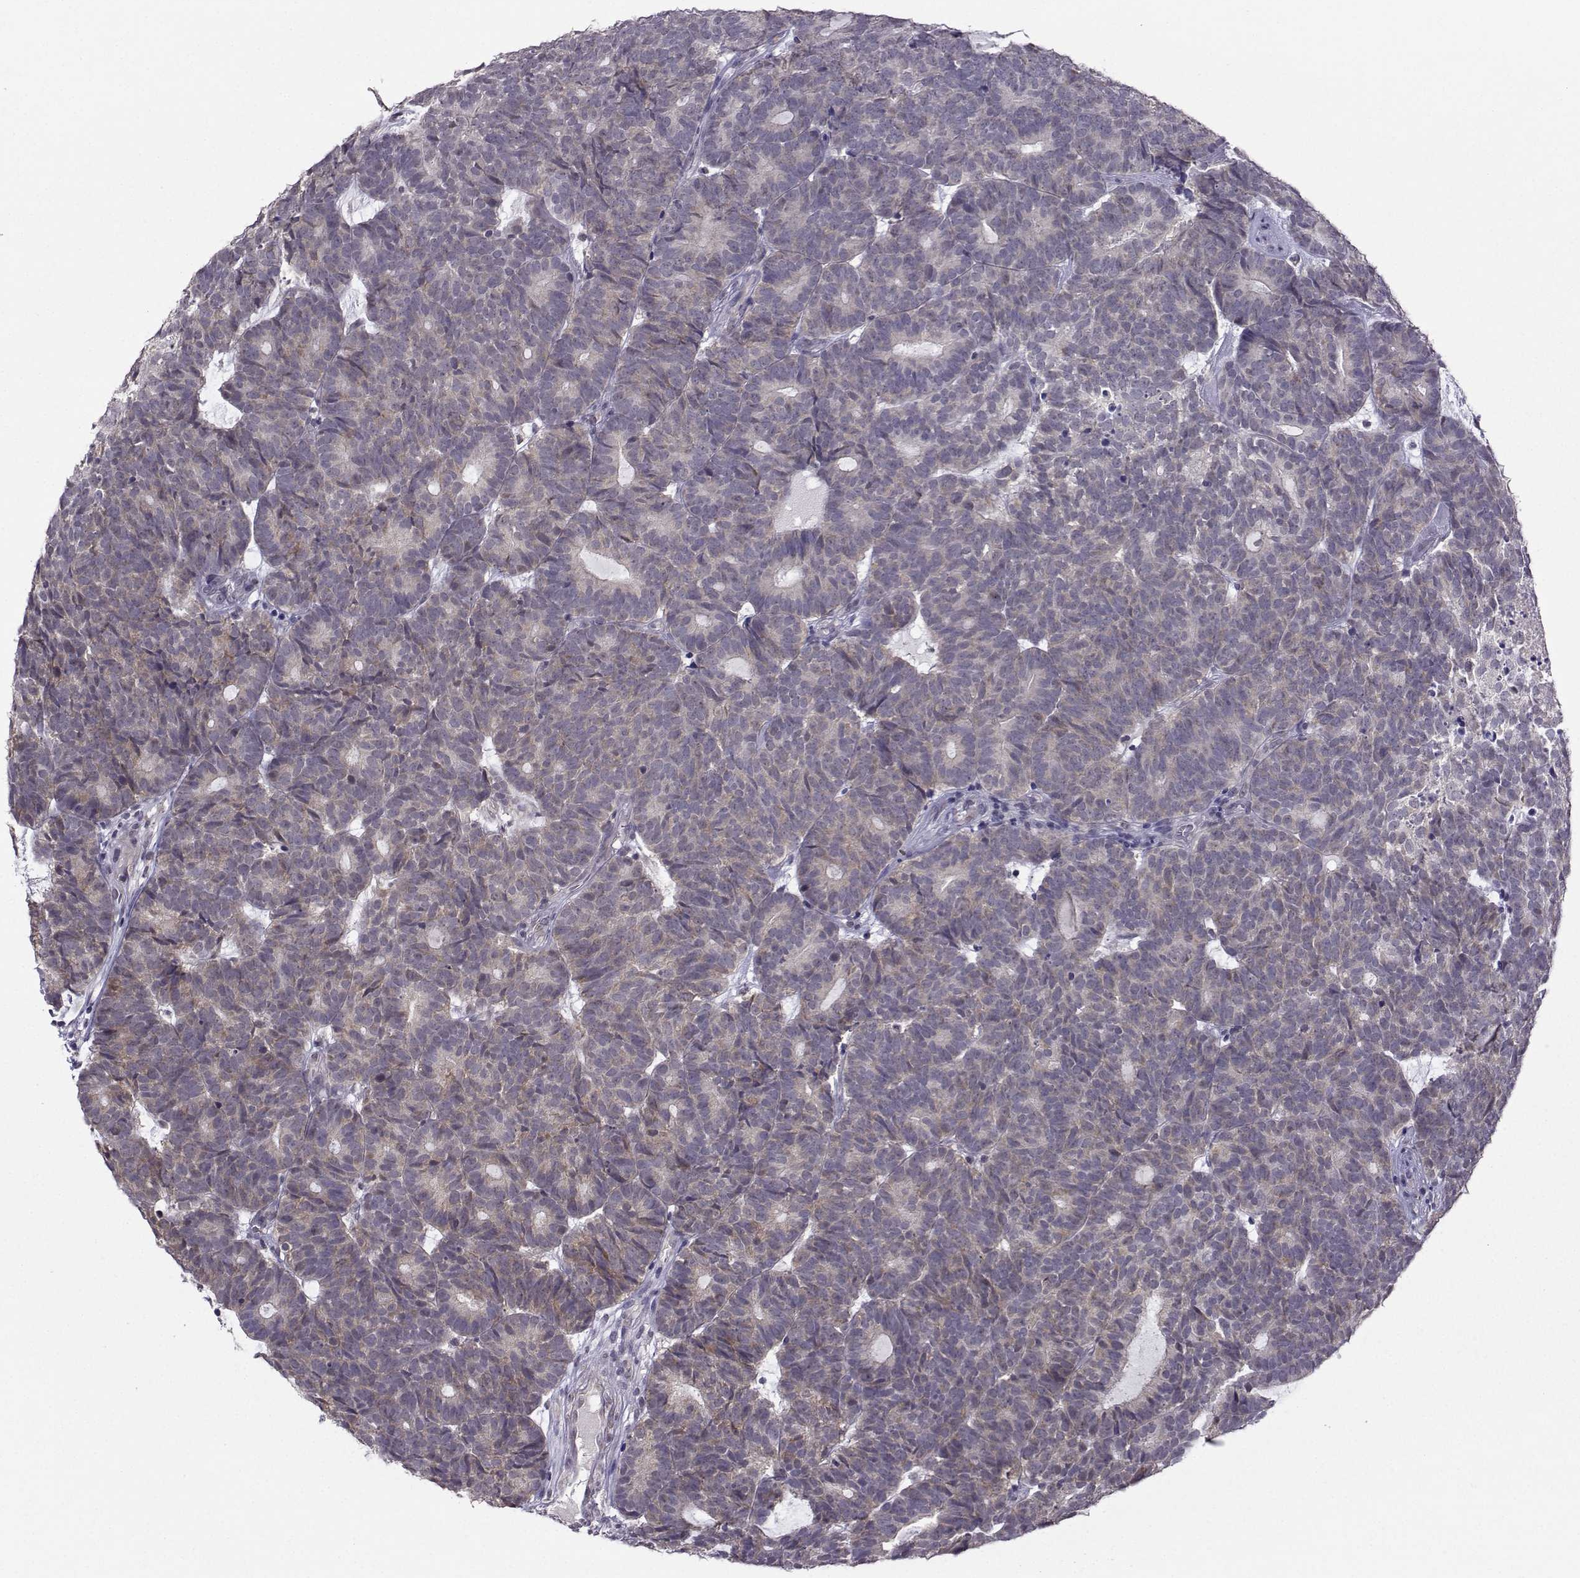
{"staining": {"intensity": "weak", "quantity": ">75%", "location": "cytoplasmic/membranous"}, "tissue": "head and neck cancer", "cell_type": "Tumor cells", "image_type": "cancer", "snomed": [{"axis": "morphology", "description": "Adenocarcinoma, NOS"}, {"axis": "topography", "description": "Head-Neck"}], "caption": "Approximately >75% of tumor cells in human head and neck cancer reveal weak cytoplasmic/membranous protein staining as visualized by brown immunohistochemical staining.", "gene": "DDX20", "patient": {"sex": "female", "age": 81}}